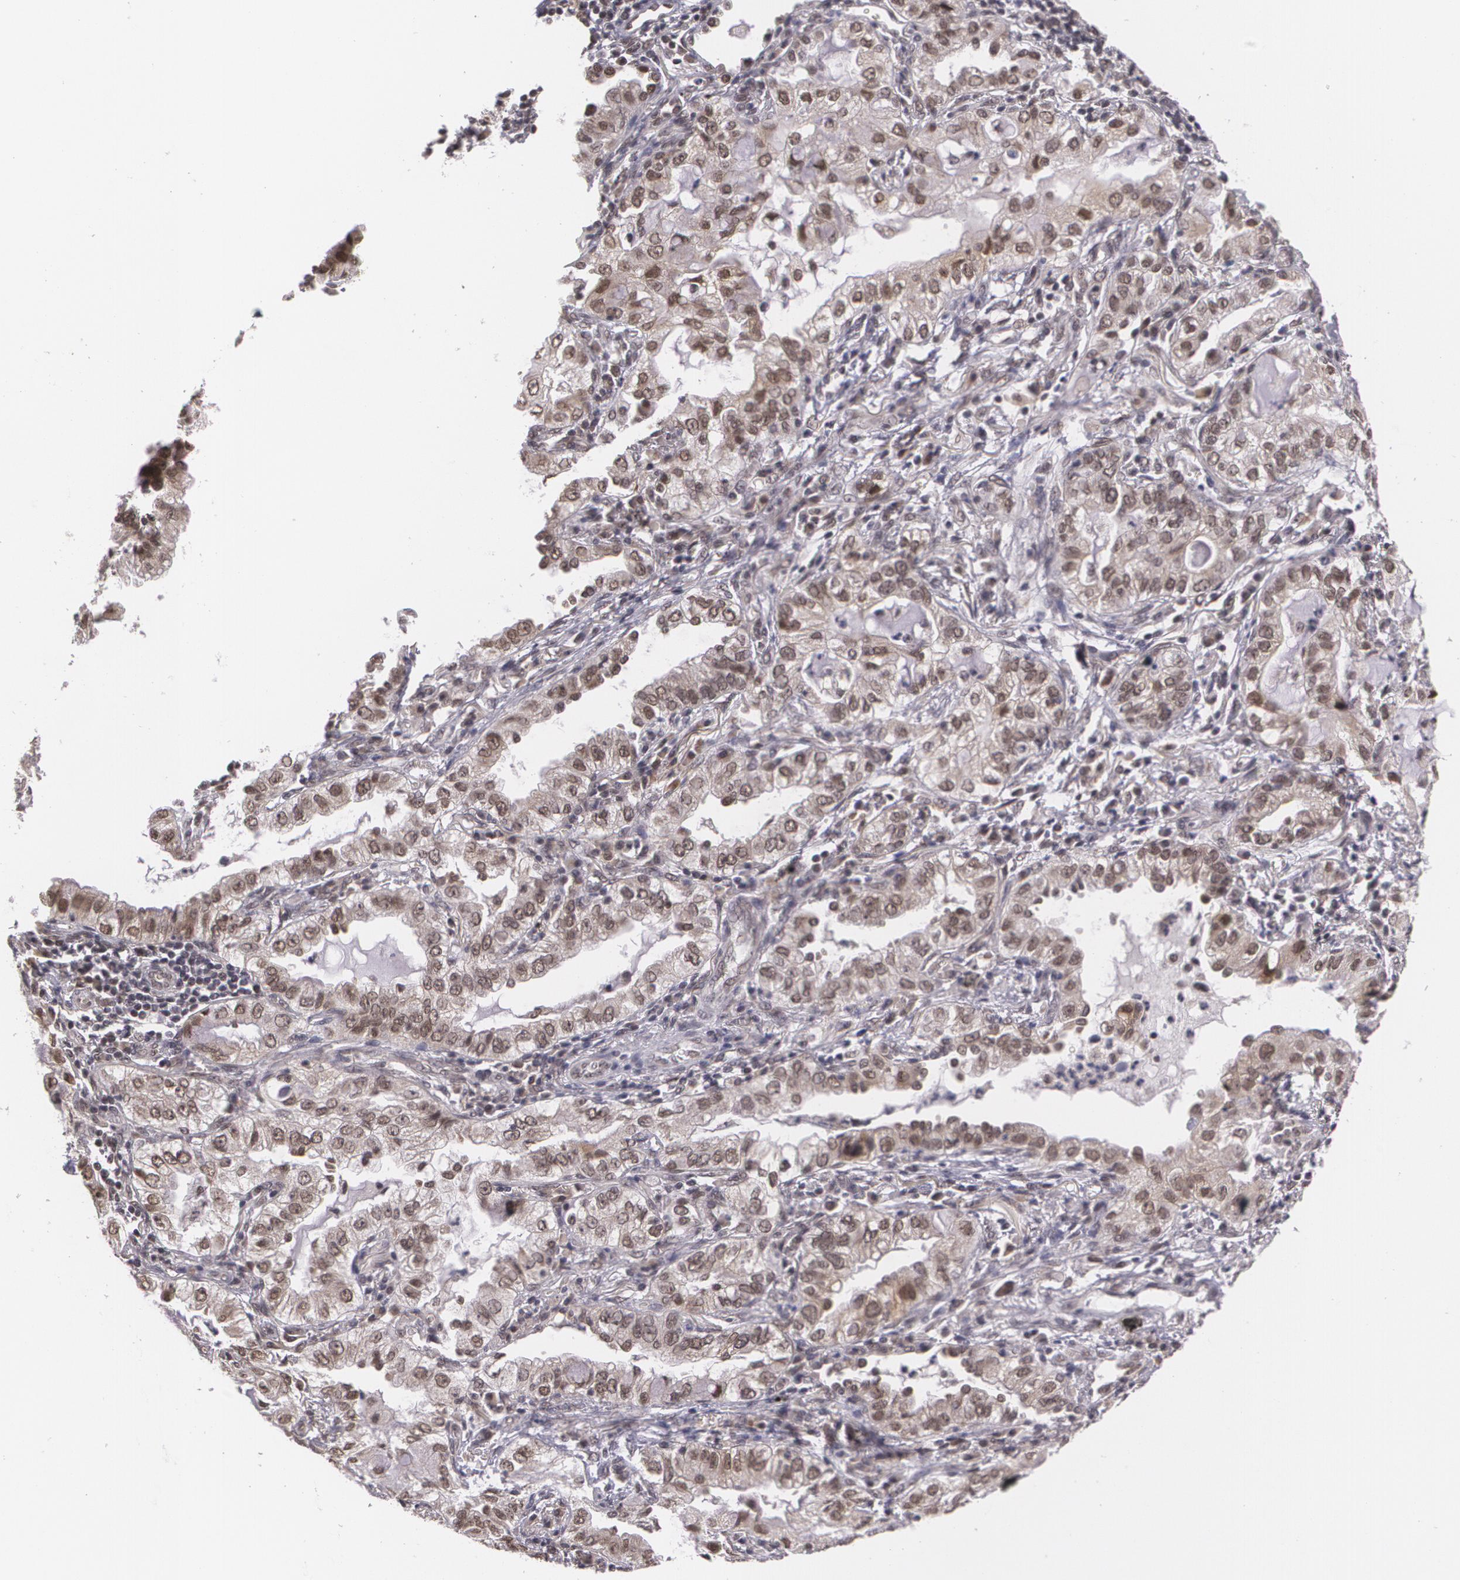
{"staining": {"intensity": "weak", "quantity": ">75%", "location": "cytoplasmic/membranous,nuclear"}, "tissue": "lung cancer", "cell_type": "Tumor cells", "image_type": "cancer", "snomed": [{"axis": "morphology", "description": "Adenocarcinoma, NOS"}, {"axis": "topography", "description": "Lung"}], "caption": "Human lung cancer (adenocarcinoma) stained for a protein (brown) displays weak cytoplasmic/membranous and nuclear positive staining in about >75% of tumor cells.", "gene": "ALX1", "patient": {"sex": "female", "age": 50}}